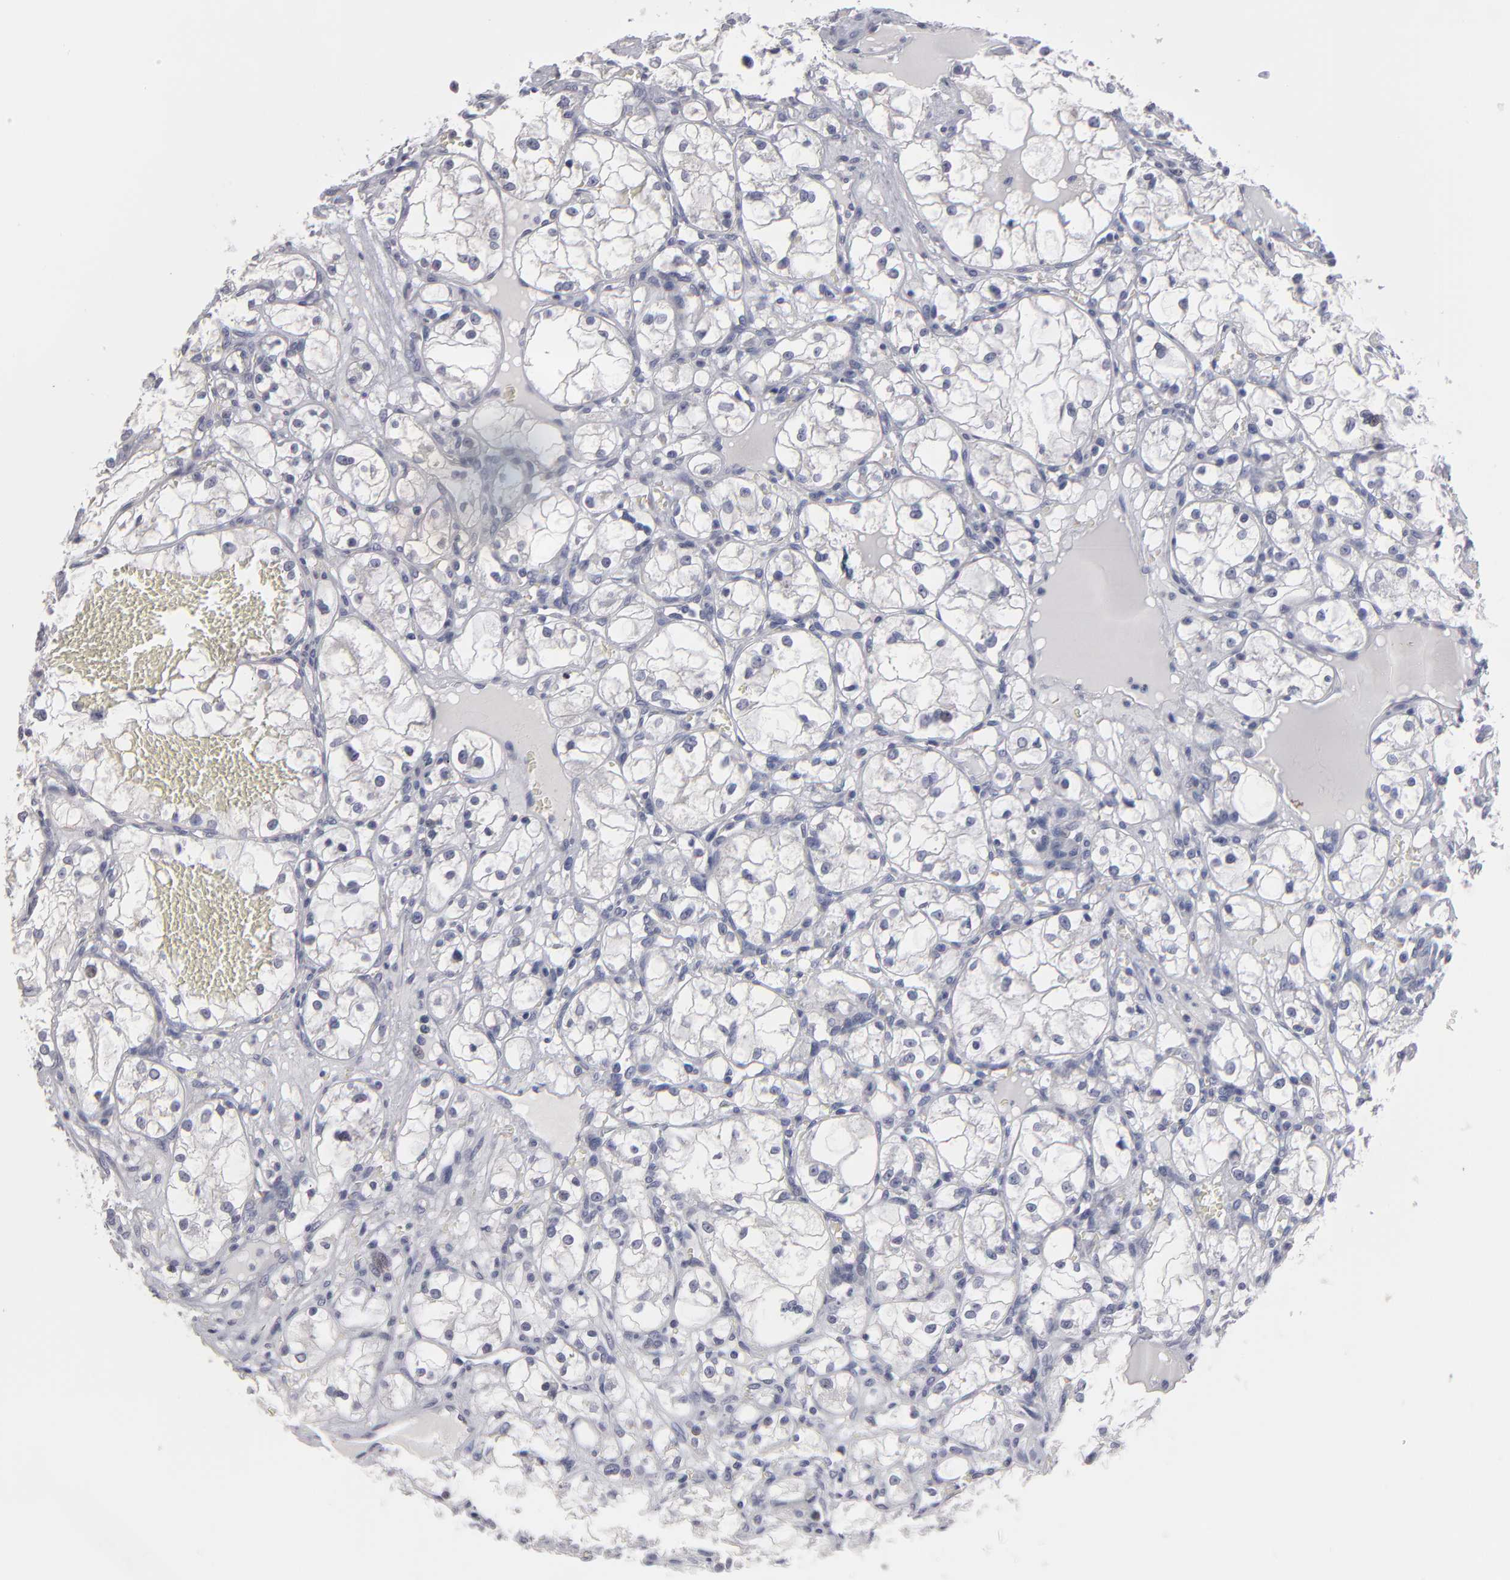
{"staining": {"intensity": "negative", "quantity": "none", "location": "none"}, "tissue": "renal cancer", "cell_type": "Tumor cells", "image_type": "cancer", "snomed": [{"axis": "morphology", "description": "Adenocarcinoma, NOS"}, {"axis": "topography", "description": "Kidney"}], "caption": "Renal cancer stained for a protein using IHC displays no expression tumor cells.", "gene": "CCDC80", "patient": {"sex": "male", "age": 61}}